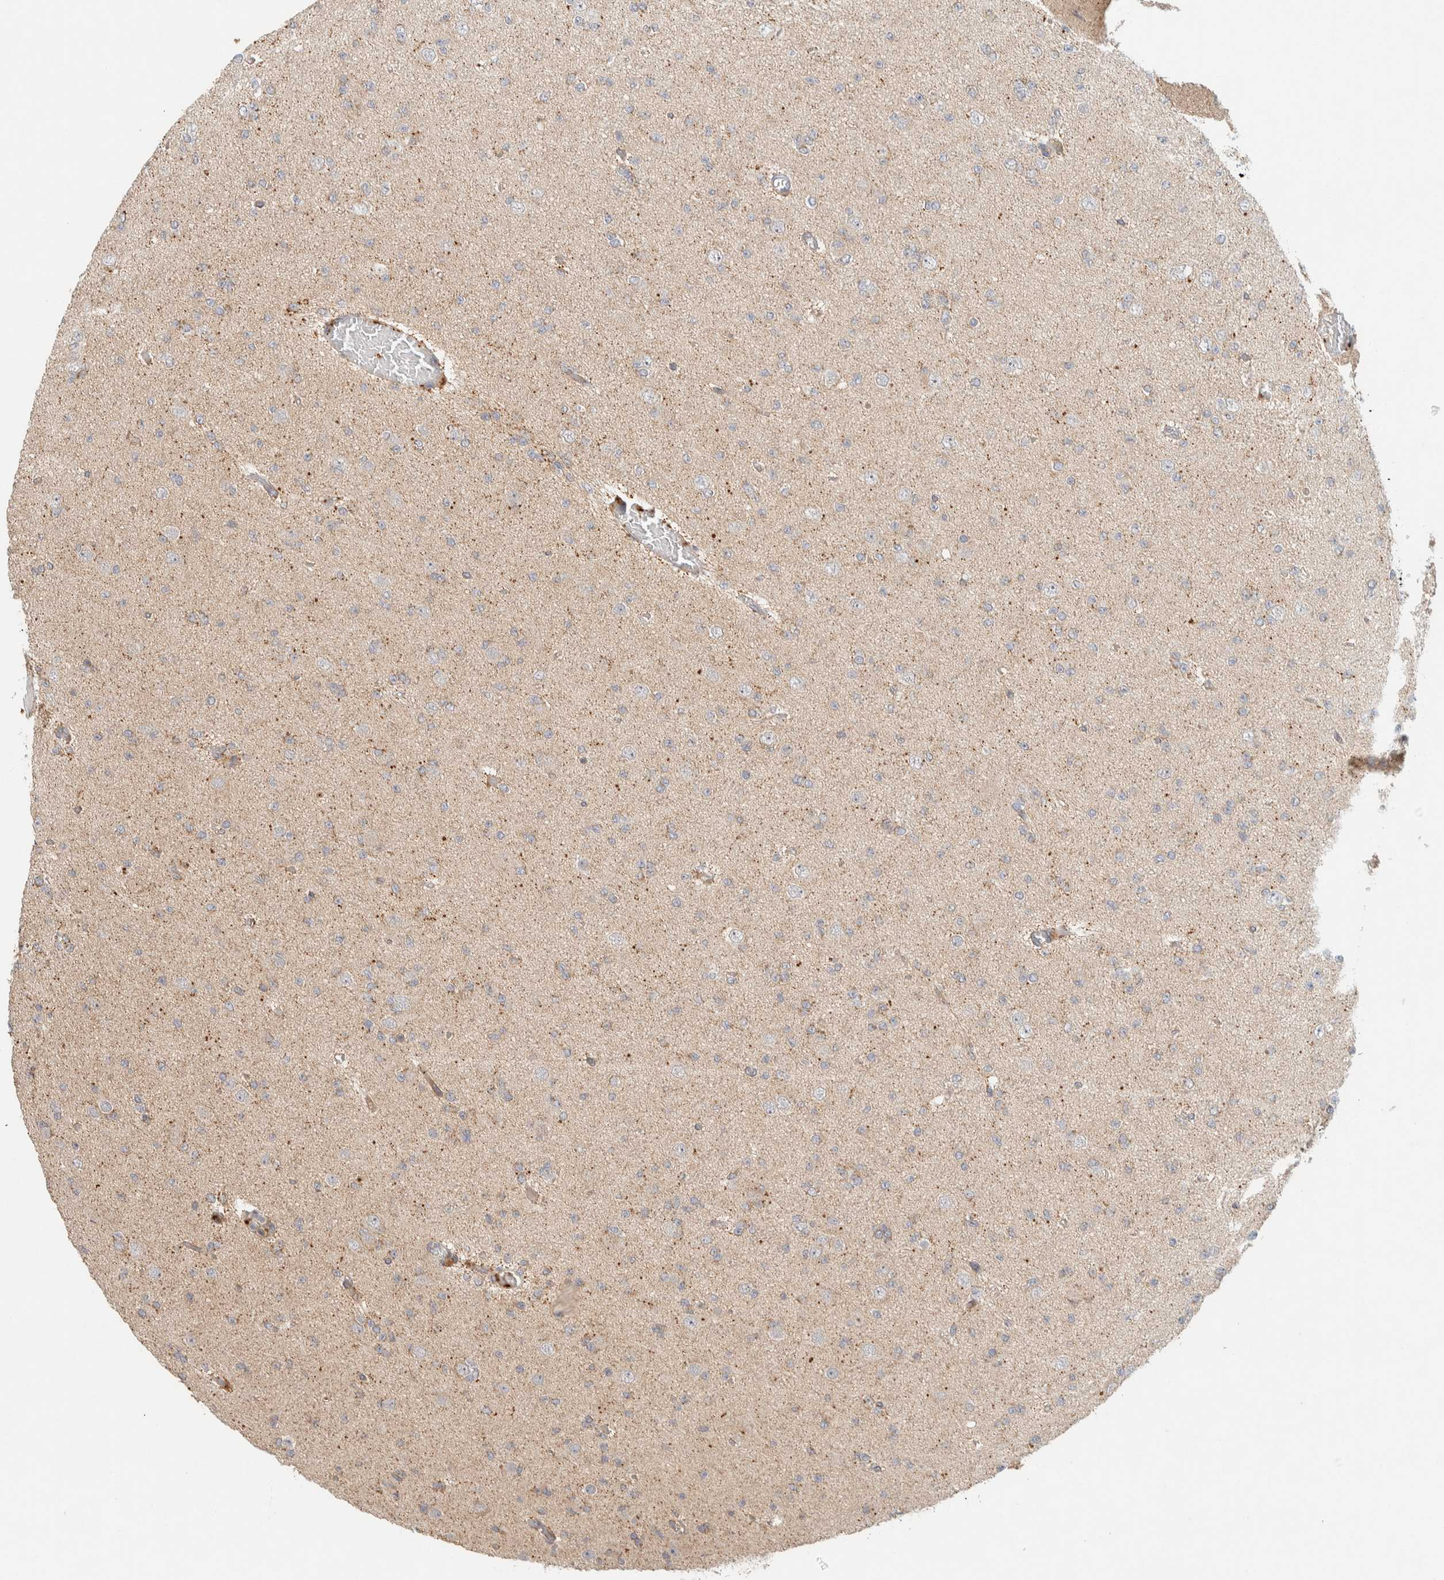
{"staining": {"intensity": "weak", "quantity": ">75%", "location": "cytoplasmic/membranous"}, "tissue": "glioma", "cell_type": "Tumor cells", "image_type": "cancer", "snomed": [{"axis": "morphology", "description": "Glioma, malignant, Low grade"}, {"axis": "topography", "description": "Brain"}], "caption": "Malignant low-grade glioma was stained to show a protein in brown. There is low levels of weak cytoplasmic/membranous expression in about >75% of tumor cells. The protein of interest is shown in brown color, while the nuclei are stained blue.", "gene": "KIF9", "patient": {"sex": "female", "age": 22}}